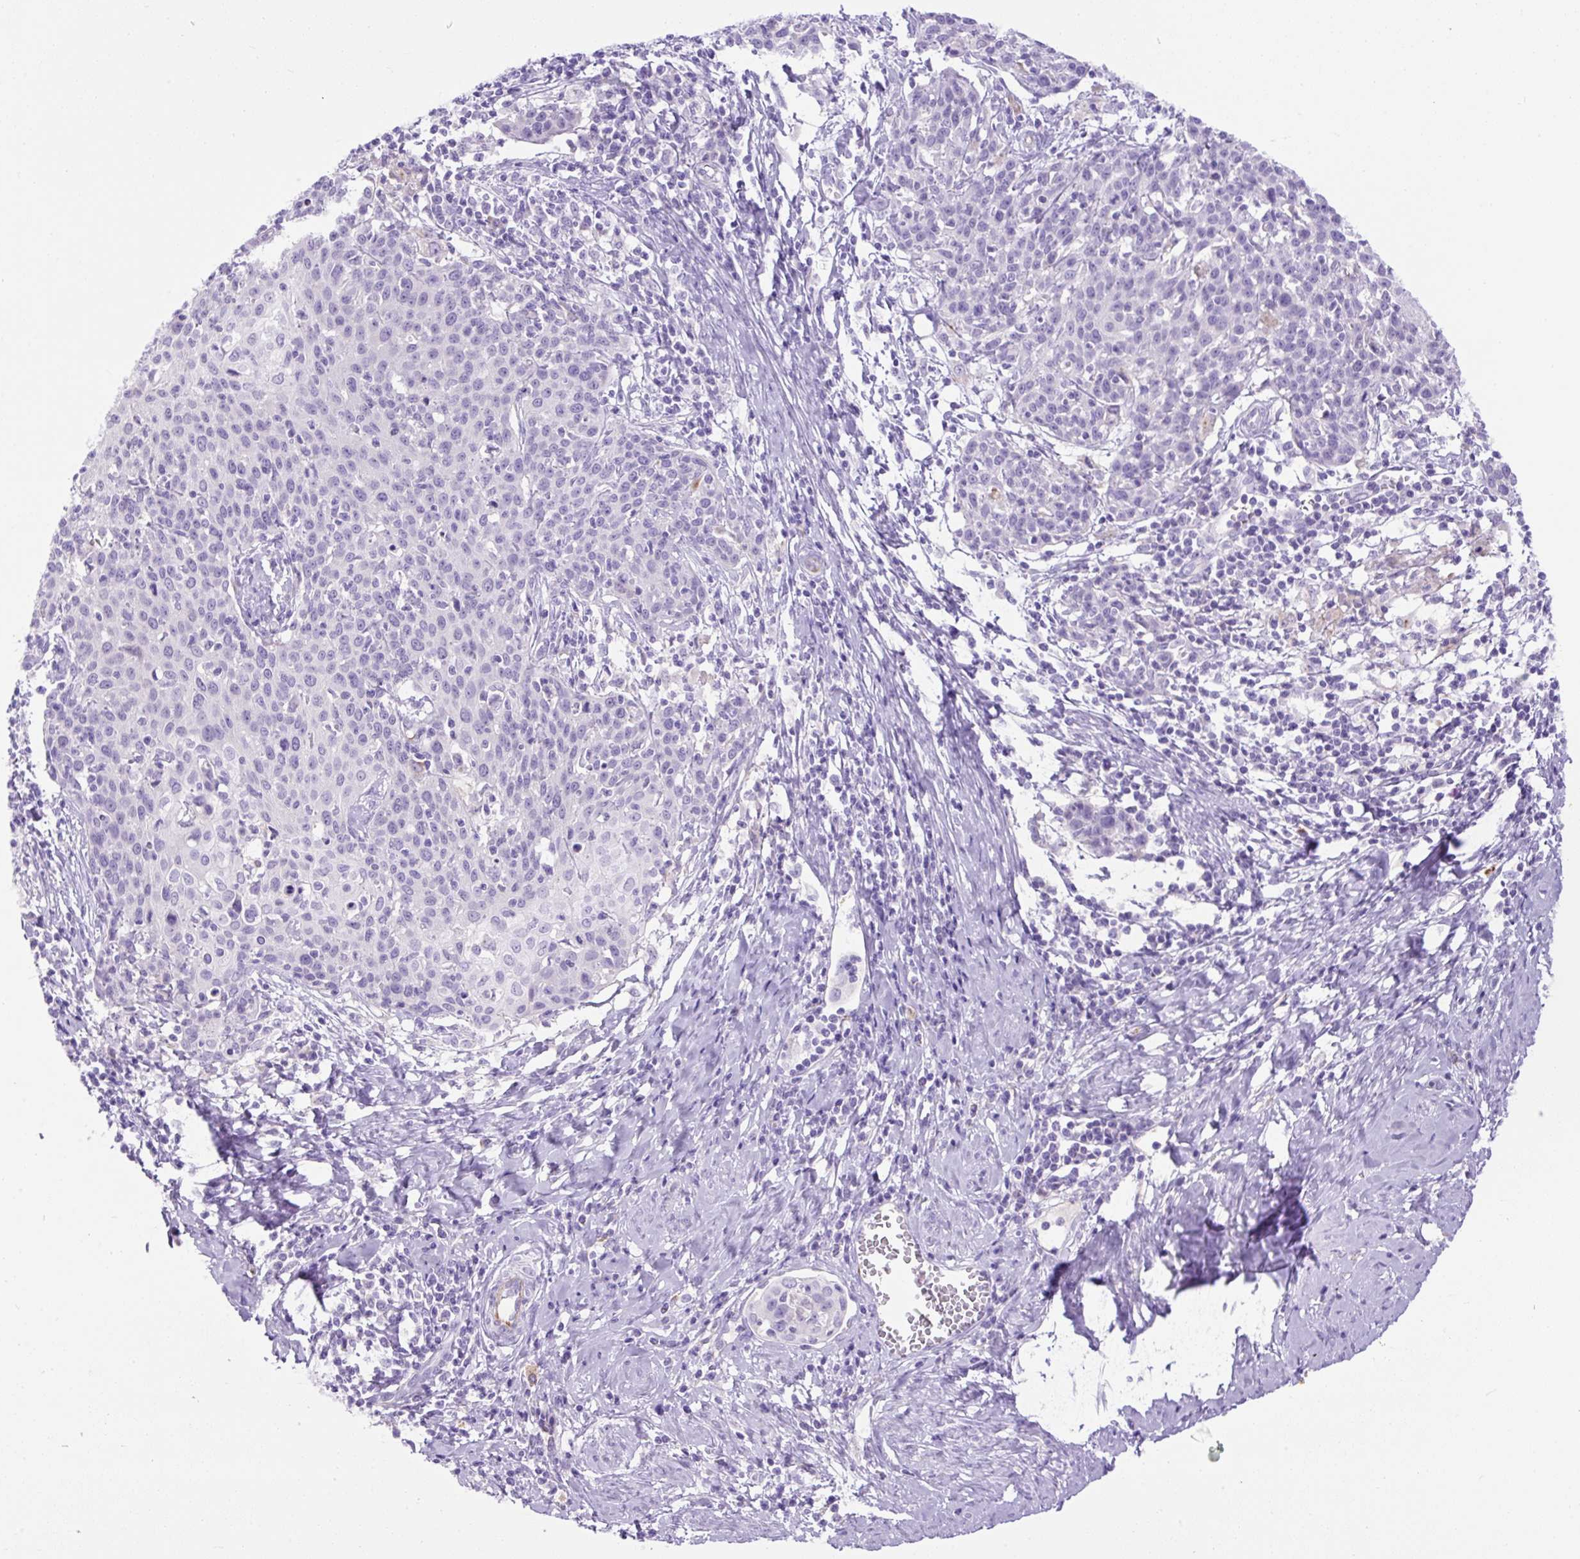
{"staining": {"intensity": "negative", "quantity": "none", "location": "none"}, "tissue": "cervical cancer", "cell_type": "Tumor cells", "image_type": "cancer", "snomed": [{"axis": "morphology", "description": "Squamous cell carcinoma, NOS"}, {"axis": "topography", "description": "Cervix"}], "caption": "This is an IHC photomicrograph of cervical squamous cell carcinoma. There is no positivity in tumor cells.", "gene": "SPTBN5", "patient": {"sex": "female", "age": 38}}